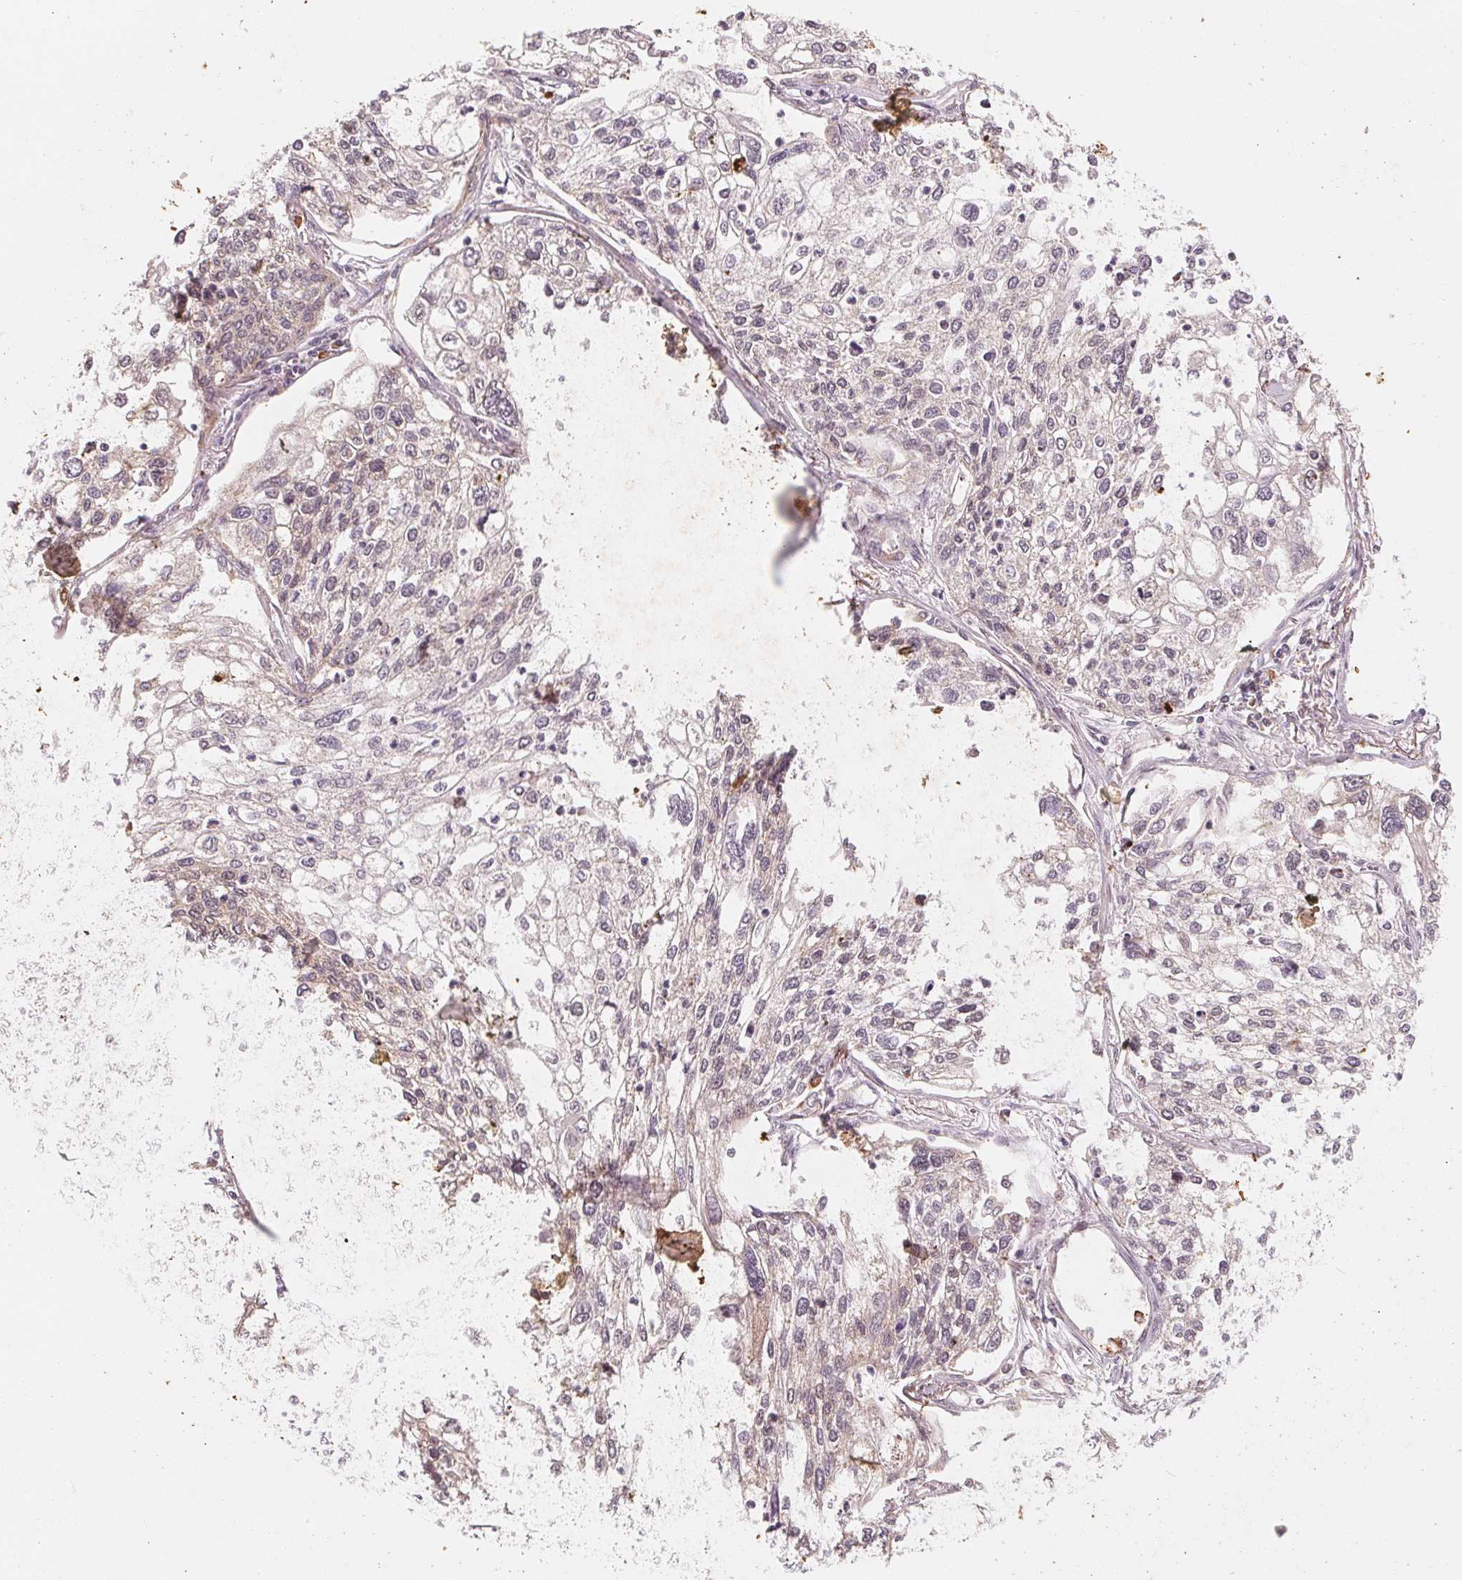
{"staining": {"intensity": "negative", "quantity": "none", "location": "none"}, "tissue": "lung cancer", "cell_type": "Tumor cells", "image_type": "cancer", "snomed": [{"axis": "morphology", "description": "Squamous cell carcinoma, NOS"}, {"axis": "topography", "description": "Lung"}], "caption": "A micrograph of human lung squamous cell carcinoma is negative for staining in tumor cells.", "gene": "GIGYF2", "patient": {"sex": "male", "age": 74}}